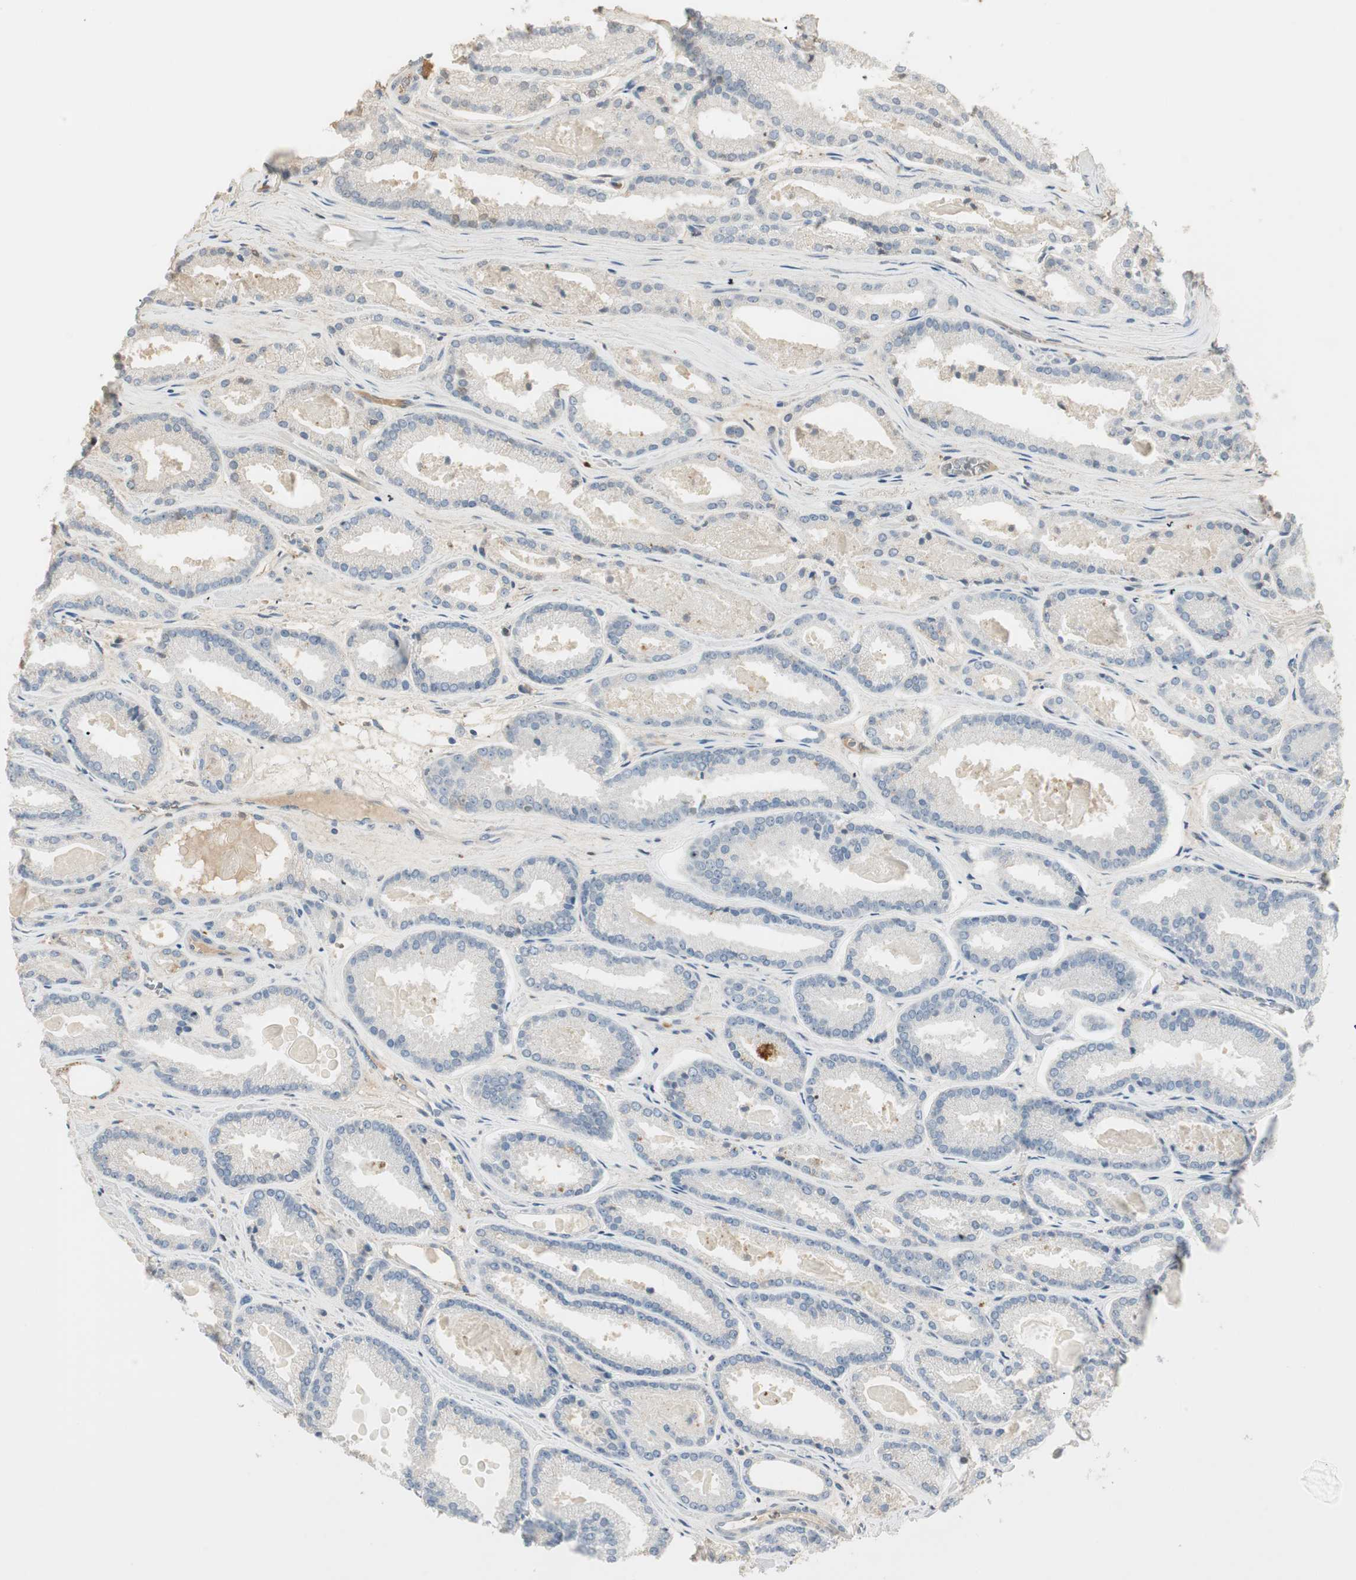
{"staining": {"intensity": "negative", "quantity": "none", "location": "none"}, "tissue": "prostate cancer", "cell_type": "Tumor cells", "image_type": "cancer", "snomed": [{"axis": "morphology", "description": "Adenocarcinoma, Low grade"}, {"axis": "topography", "description": "Prostate"}], "caption": "Tumor cells are negative for brown protein staining in adenocarcinoma (low-grade) (prostate).", "gene": "RUNX2", "patient": {"sex": "male", "age": 59}}